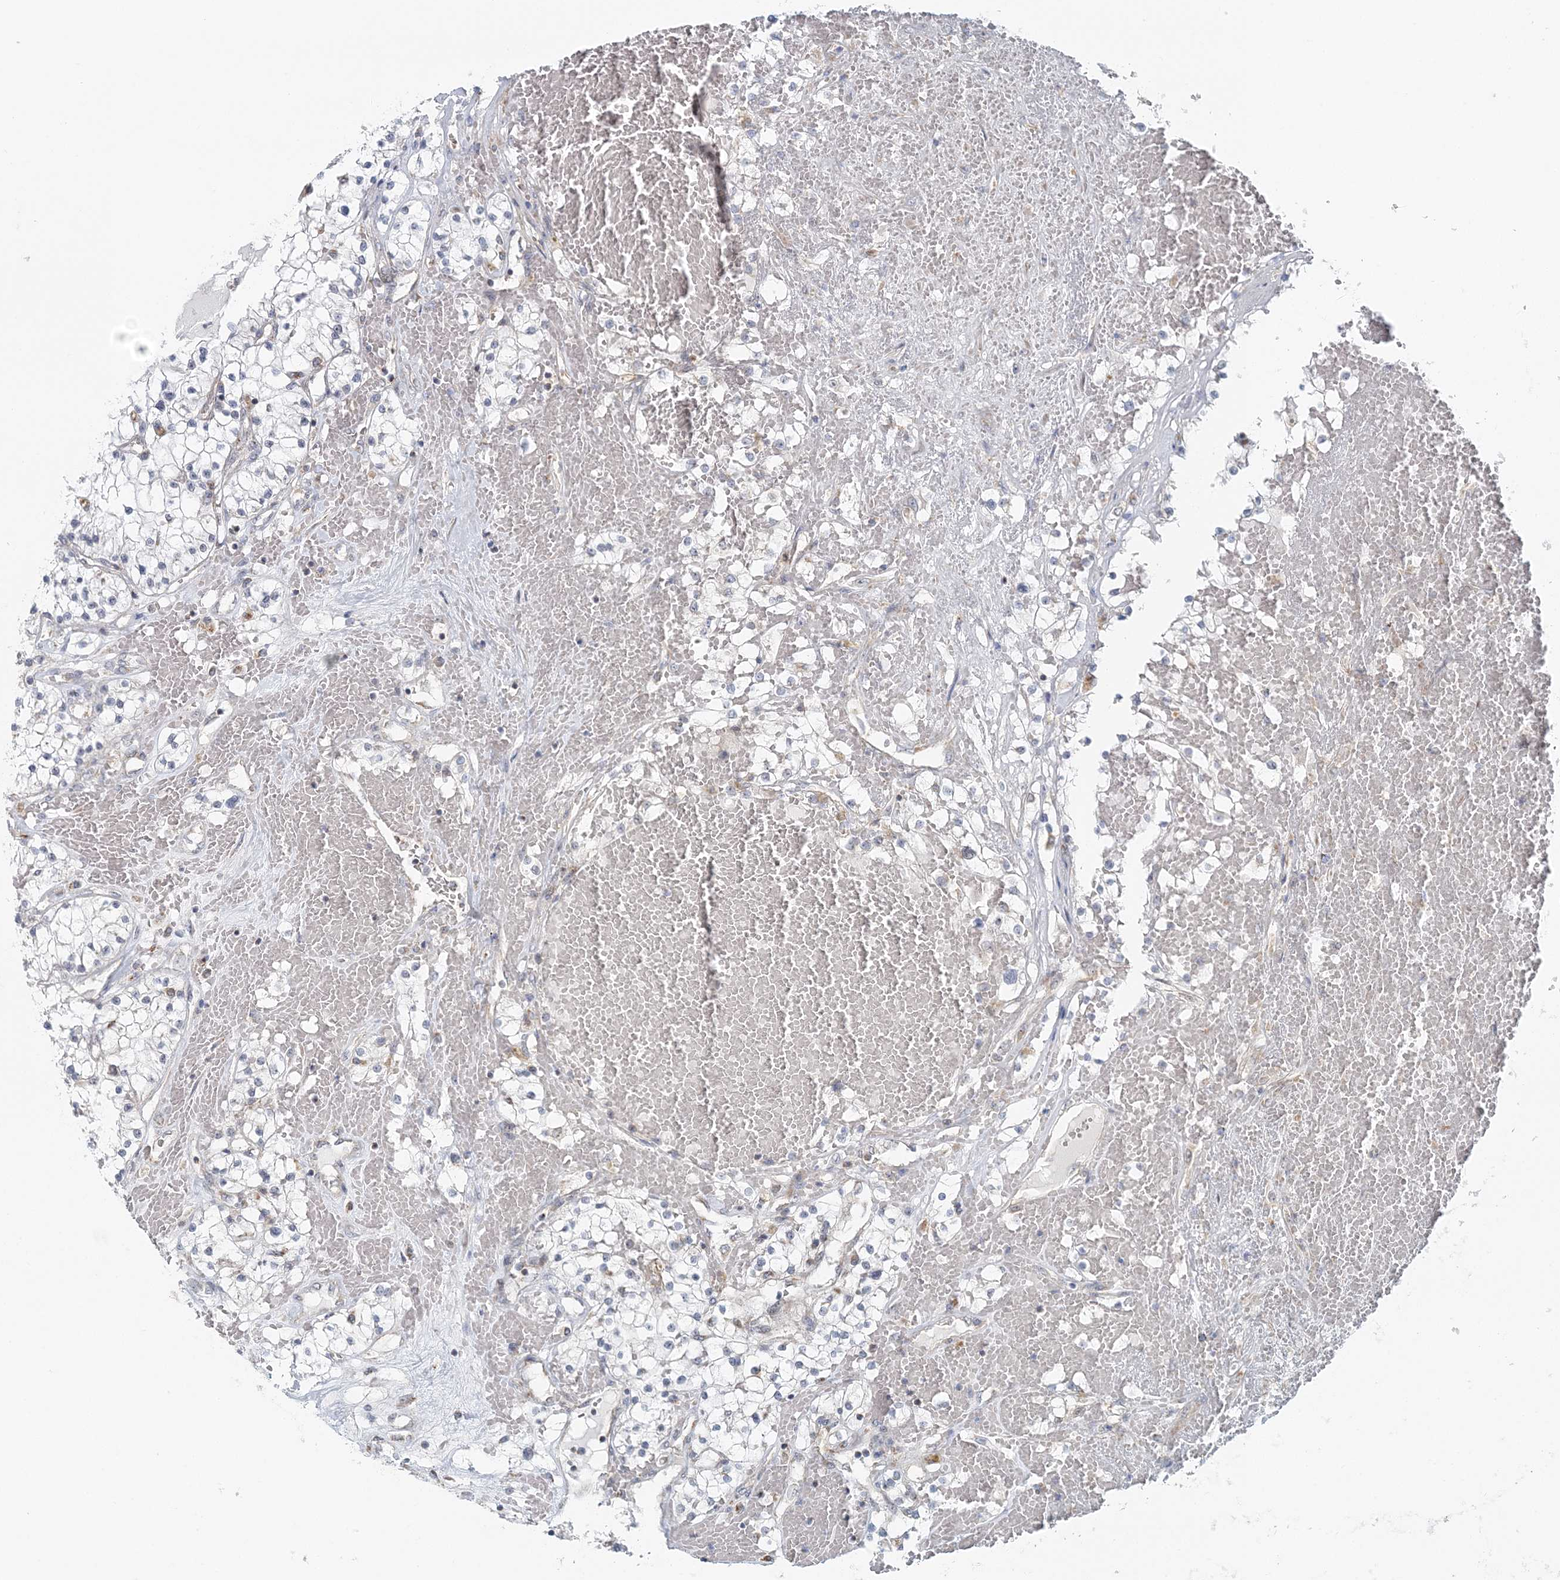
{"staining": {"intensity": "negative", "quantity": "none", "location": "none"}, "tissue": "renal cancer", "cell_type": "Tumor cells", "image_type": "cancer", "snomed": [{"axis": "morphology", "description": "Normal tissue, NOS"}, {"axis": "morphology", "description": "Adenocarcinoma, NOS"}, {"axis": "topography", "description": "Kidney"}], "caption": "Tumor cells show no significant protein staining in renal adenocarcinoma.", "gene": "RNF150", "patient": {"sex": "male", "age": 68}}